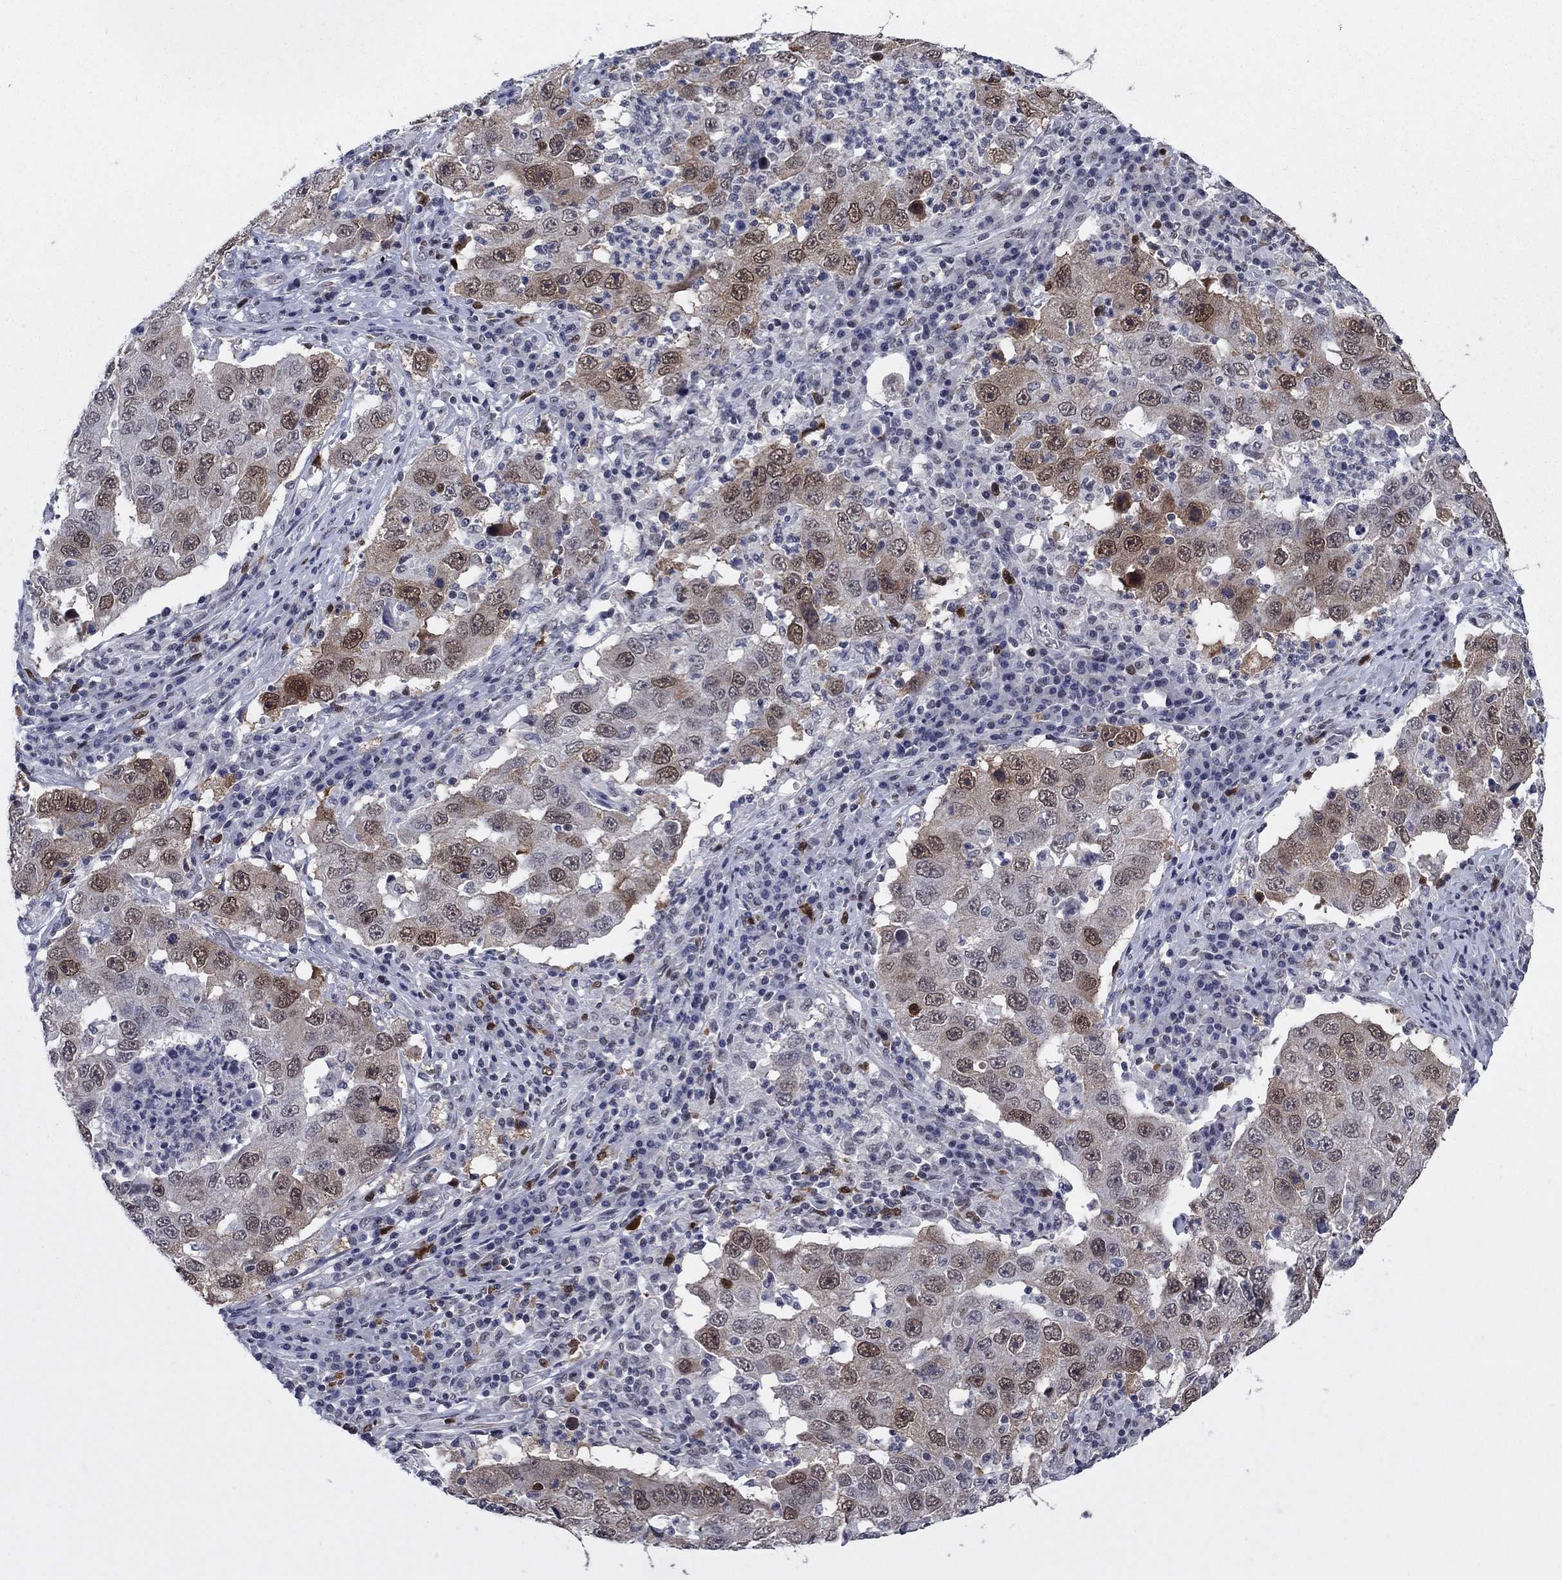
{"staining": {"intensity": "moderate", "quantity": "25%-75%", "location": "nuclear"}, "tissue": "lung cancer", "cell_type": "Tumor cells", "image_type": "cancer", "snomed": [{"axis": "morphology", "description": "Adenocarcinoma, NOS"}, {"axis": "topography", "description": "Lung"}], "caption": "Moderate nuclear staining is identified in about 25%-75% of tumor cells in lung cancer (adenocarcinoma). Nuclei are stained in blue.", "gene": "TYMS", "patient": {"sex": "male", "age": 73}}